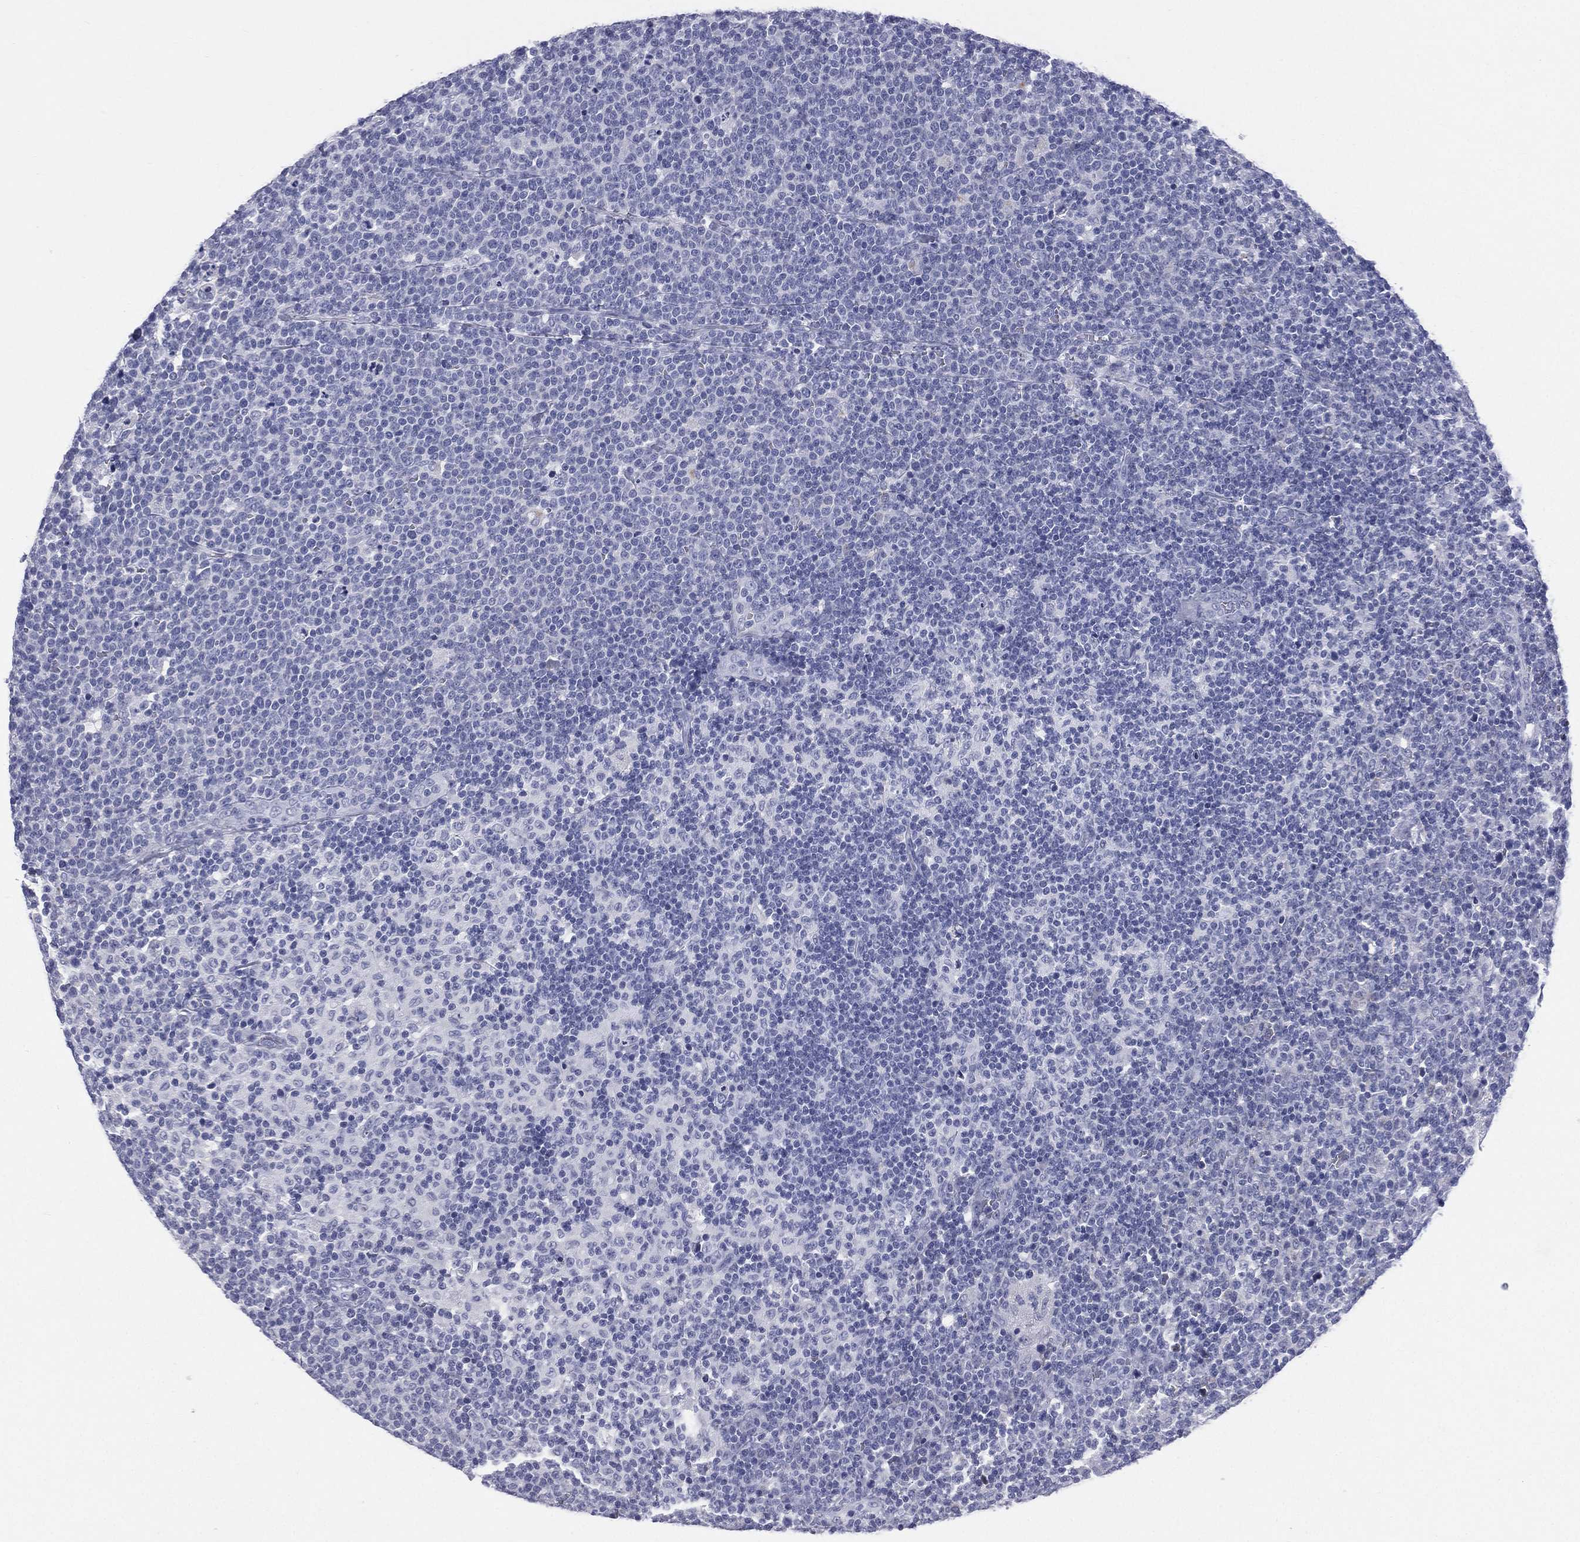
{"staining": {"intensity": "negative", "quantity": "none", "location": "none"}, "tissue": "lymphoma", "cell_type": "Tumor cells", "image_type": "cancer", "snomed": [{"axis": "morphology", "description": "Malignant lymphoma, non-Hodgkin's type, High grade"}, {"axis": "topography", "description": "Lymph node"}], "caption": "The histopathology image demonstrates no significant expression in tumor cells of malignant lymphoma, non-Hodgkin's type (high-grade).", "gene": "MLN", "patient": {"sex": "male", "age": 61}}